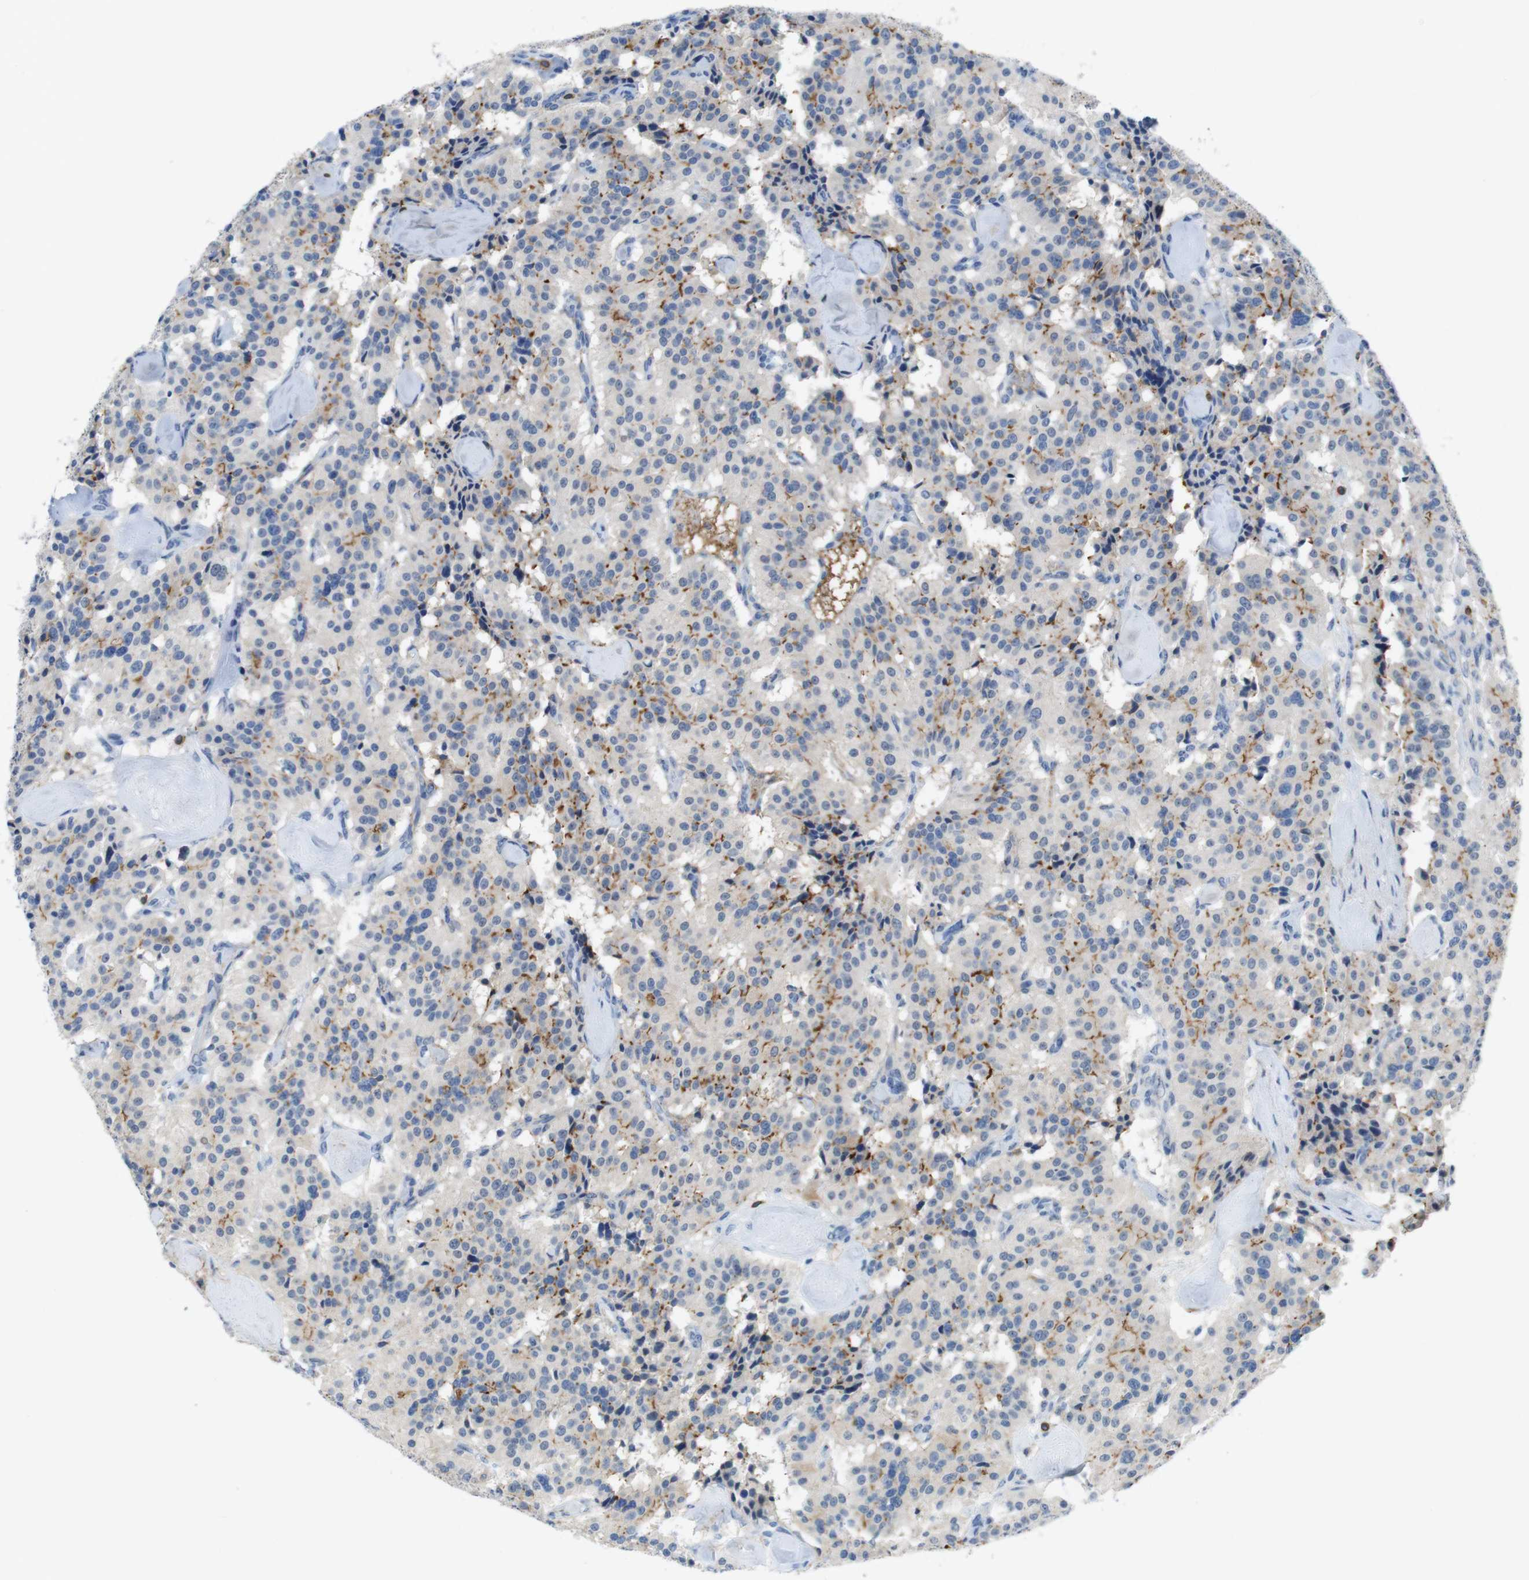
{"staining": {"intensity": "moderate", "quantity": "25%-75%", "location": "cytoplasmic/membranous"}, "tissue": "carcinoid", "cell_type": "Tumor cells", "image_type": "cancer", "snomed": [{"axis": "morphology", "description": "Carcinoid, malignant, NOS"}, {"axis": "topography", "description": "Lung"}], "caption": "Malignant carcinoid tissue demonstrates moderate cytoplasmic/membranous positivity in approximately 25%-75% of tumor cells", "gene": "TJP3", "patient": {"sex": "male", "age": 30}}